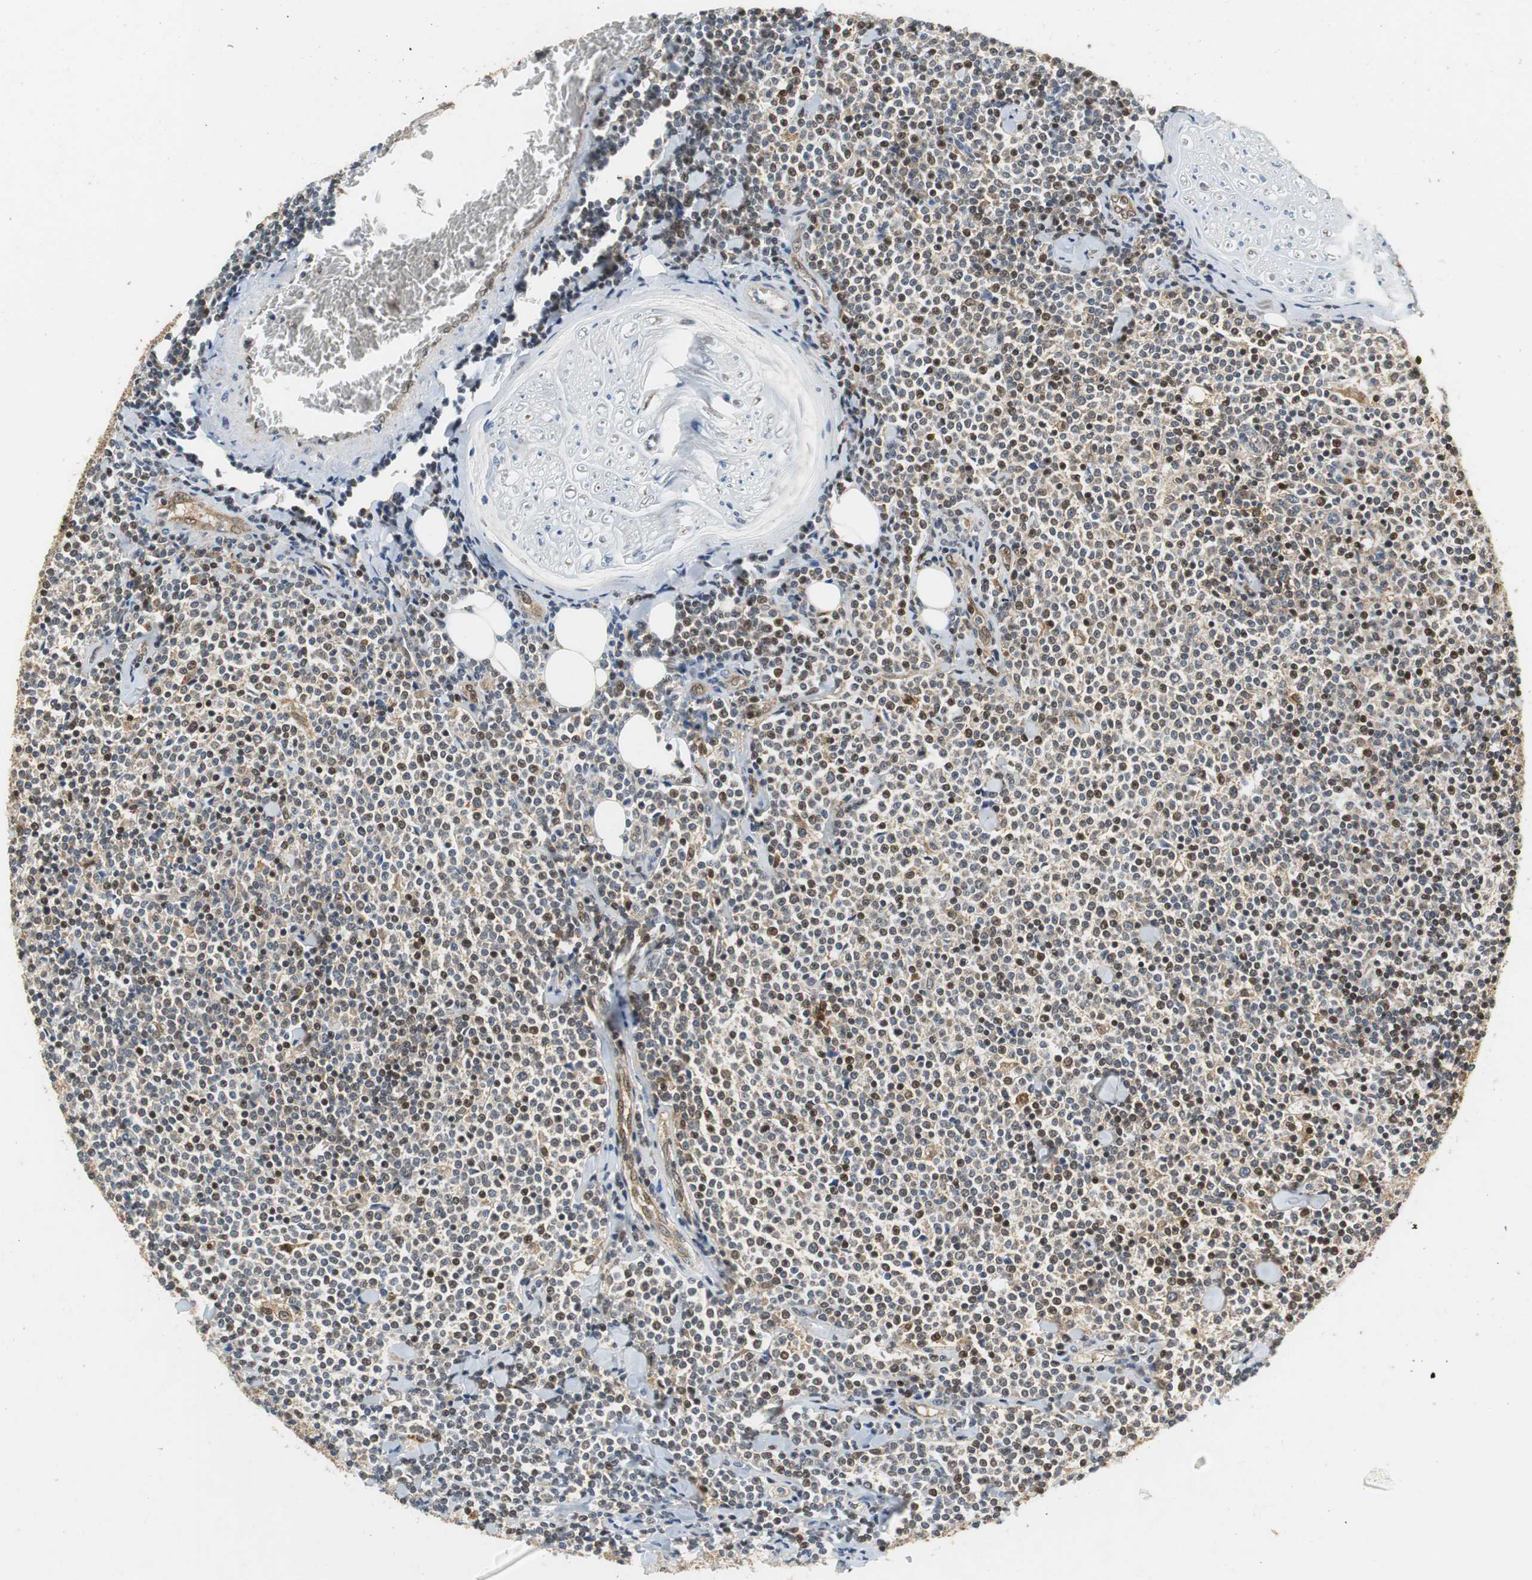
{"staining": {"intensity": "weak", "quantity": ">75%", "location": "cytoplasmic/membranous"}, "tissue": "lymphoma", "cell_type": "Tumor cells", "image_type": "cancer", "snomed": [{"axis": "morphology", "description": "Malignant lymphoma, non-Hodgkin's type, Low grade"}, {"axis": "topography", "description": "Soft tissue"}], "caption": "Lymphoma stained with a brown dye displays weak cytoplasmic/membranous positive positivity in approximately >75% of tumor cells.", "gene": "GSDMD", "patient": {"sex": "male", "age": 92}}